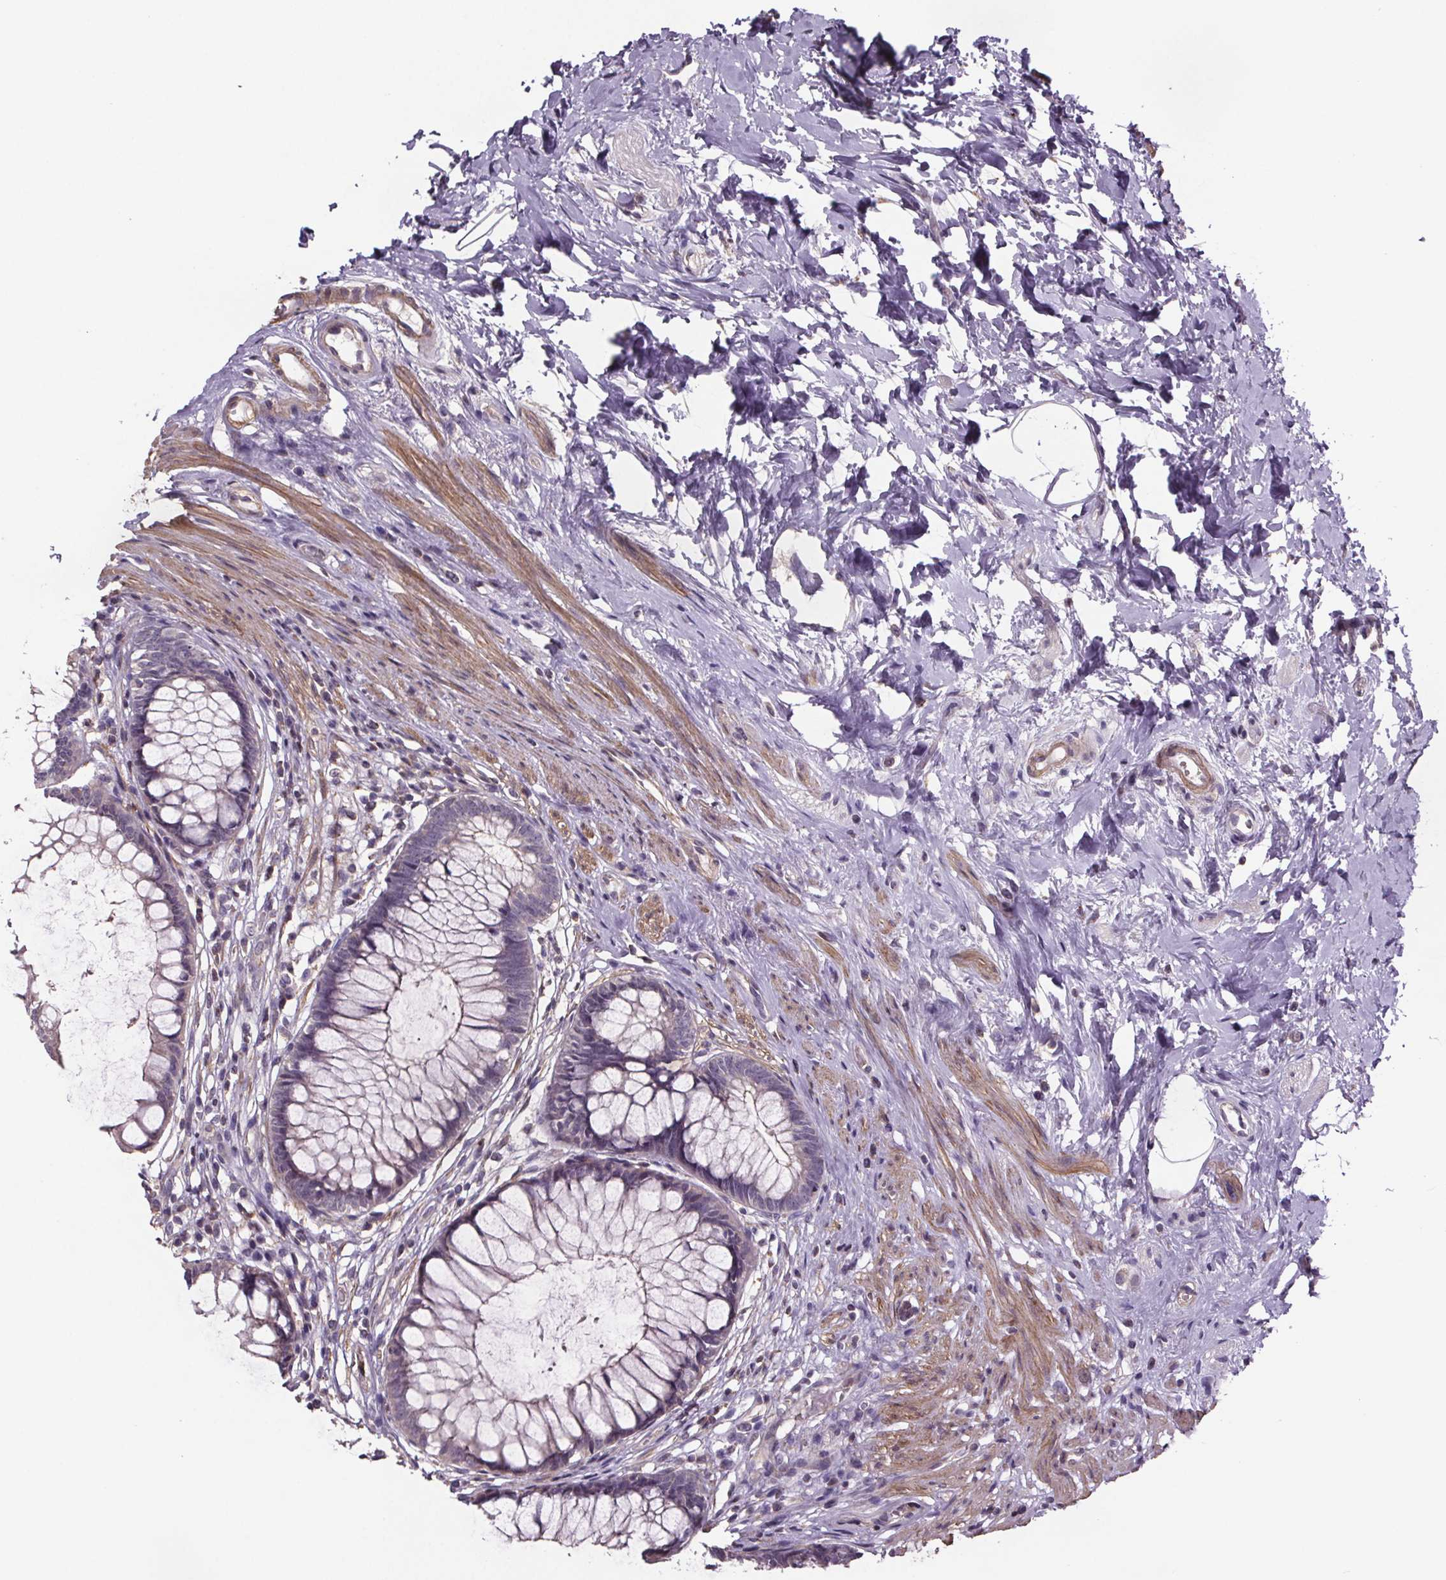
{"staining": {"intensity": "negative", "quantity": "none", "location": "none"}, "tissue": "rectum", "cell_type": "Glandular cells", "image_type": "normal", "snomed": [{"axis": "morphology", "description": "Normal tissue, NOS"}, {"axis": "topography", "description": "Smooth muscle"}, {"axis": "topography", "description": "Rectum"}], "caption": "Glandular cells are negative for brown protein staining in normal rectum. (DAB (3,3'-diaminobenzidine) immunohistochemistry, high magnification).", "gene": "CLN3", "patient": {"sex": "male", "age": 53}}